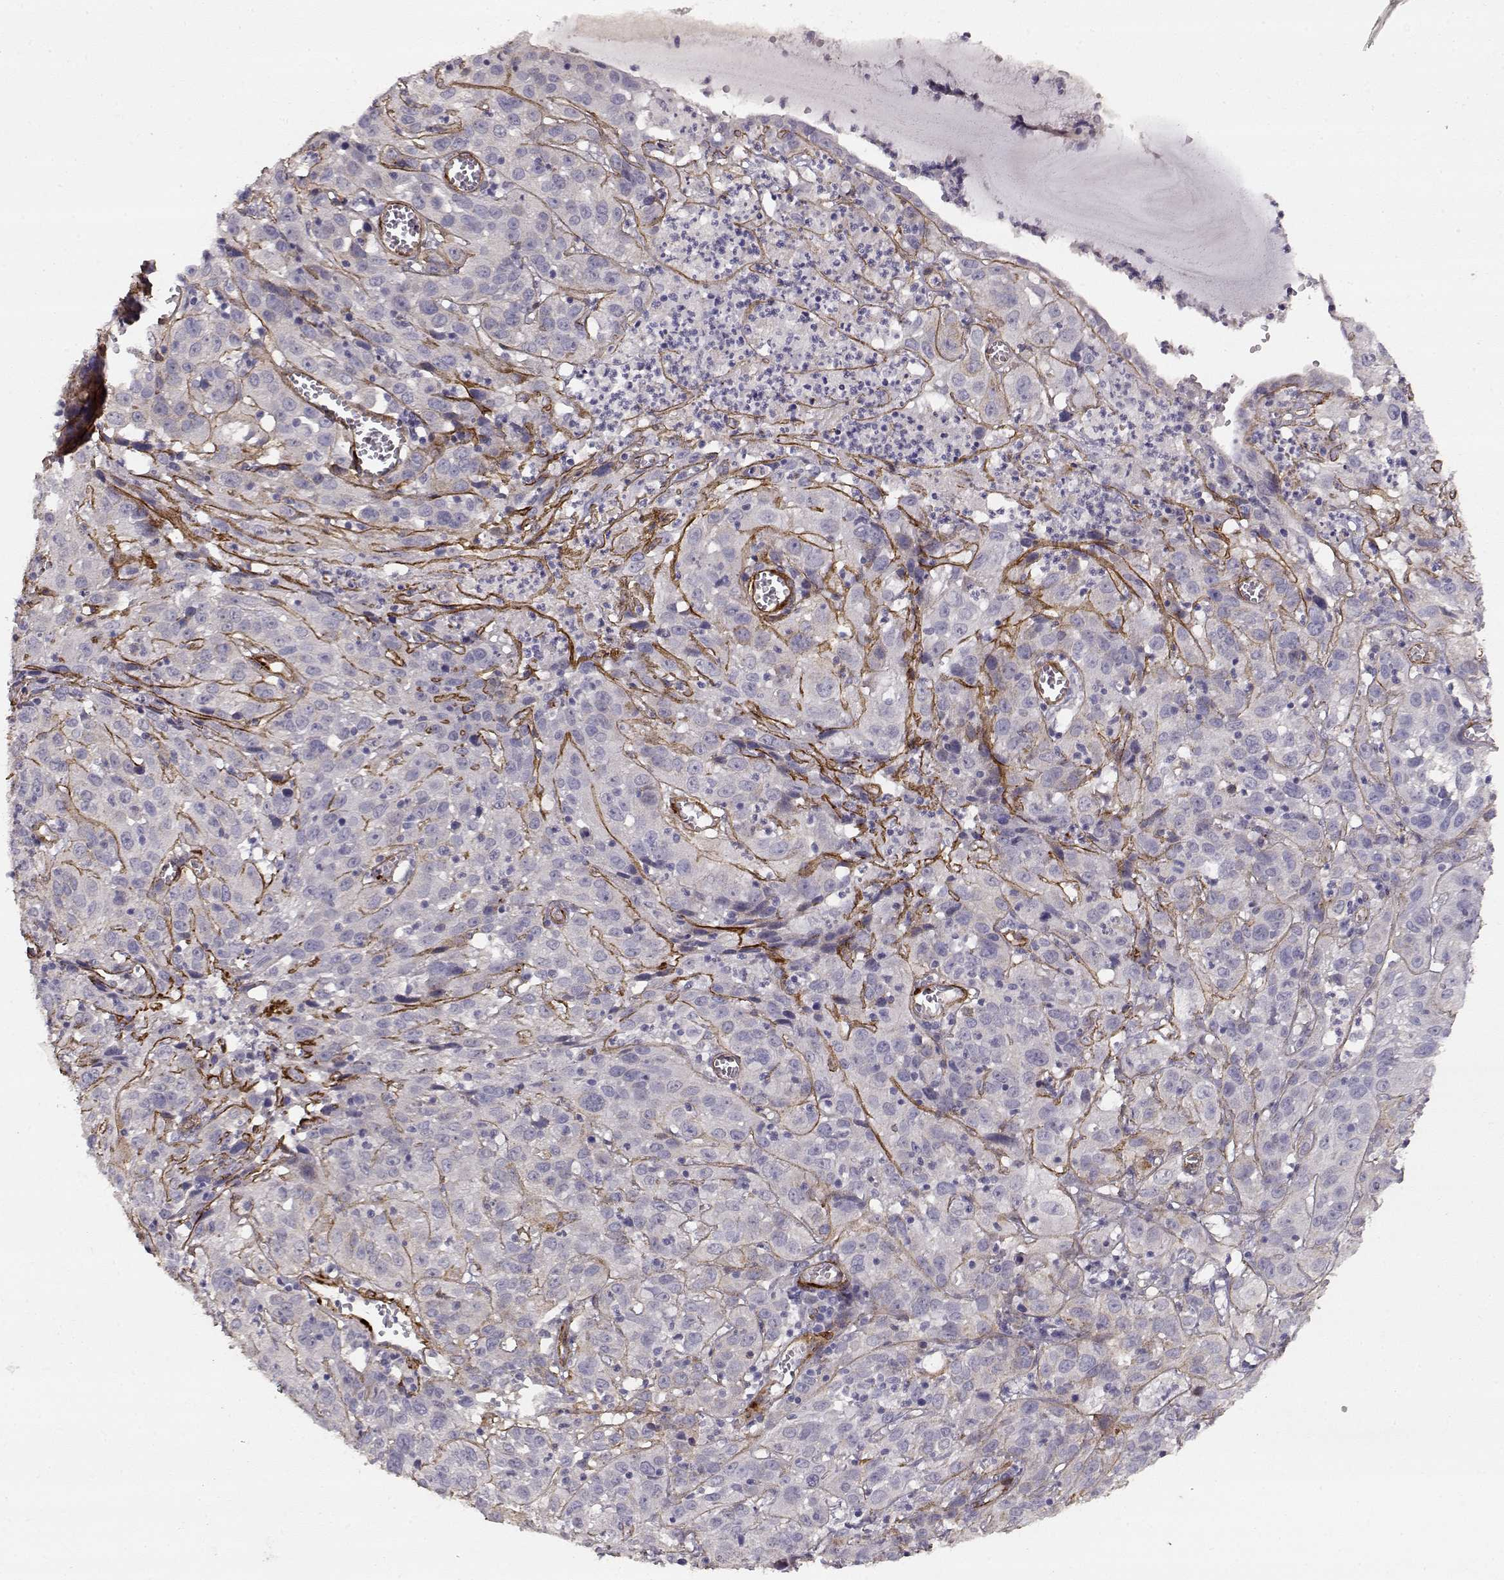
{"staining": {"intensity": "negative", "quantity": "none", "location": "none"}, "tissue": "cervical cancer", "cell_type": "Tumor cells", "image_type": "cancer", "snomed": [{"axis": "morphology", "description": "Squamous cell carcinoma, NOS"}, {"axis": "topography", "description": "Cervix"}], "caption": "Cervical cancer stained for a protein using immunohistochemistry (IHC) displays no expression tumor cells.", "gene": "LAMC1", "patient": {"sex": "female", "age": 32}}